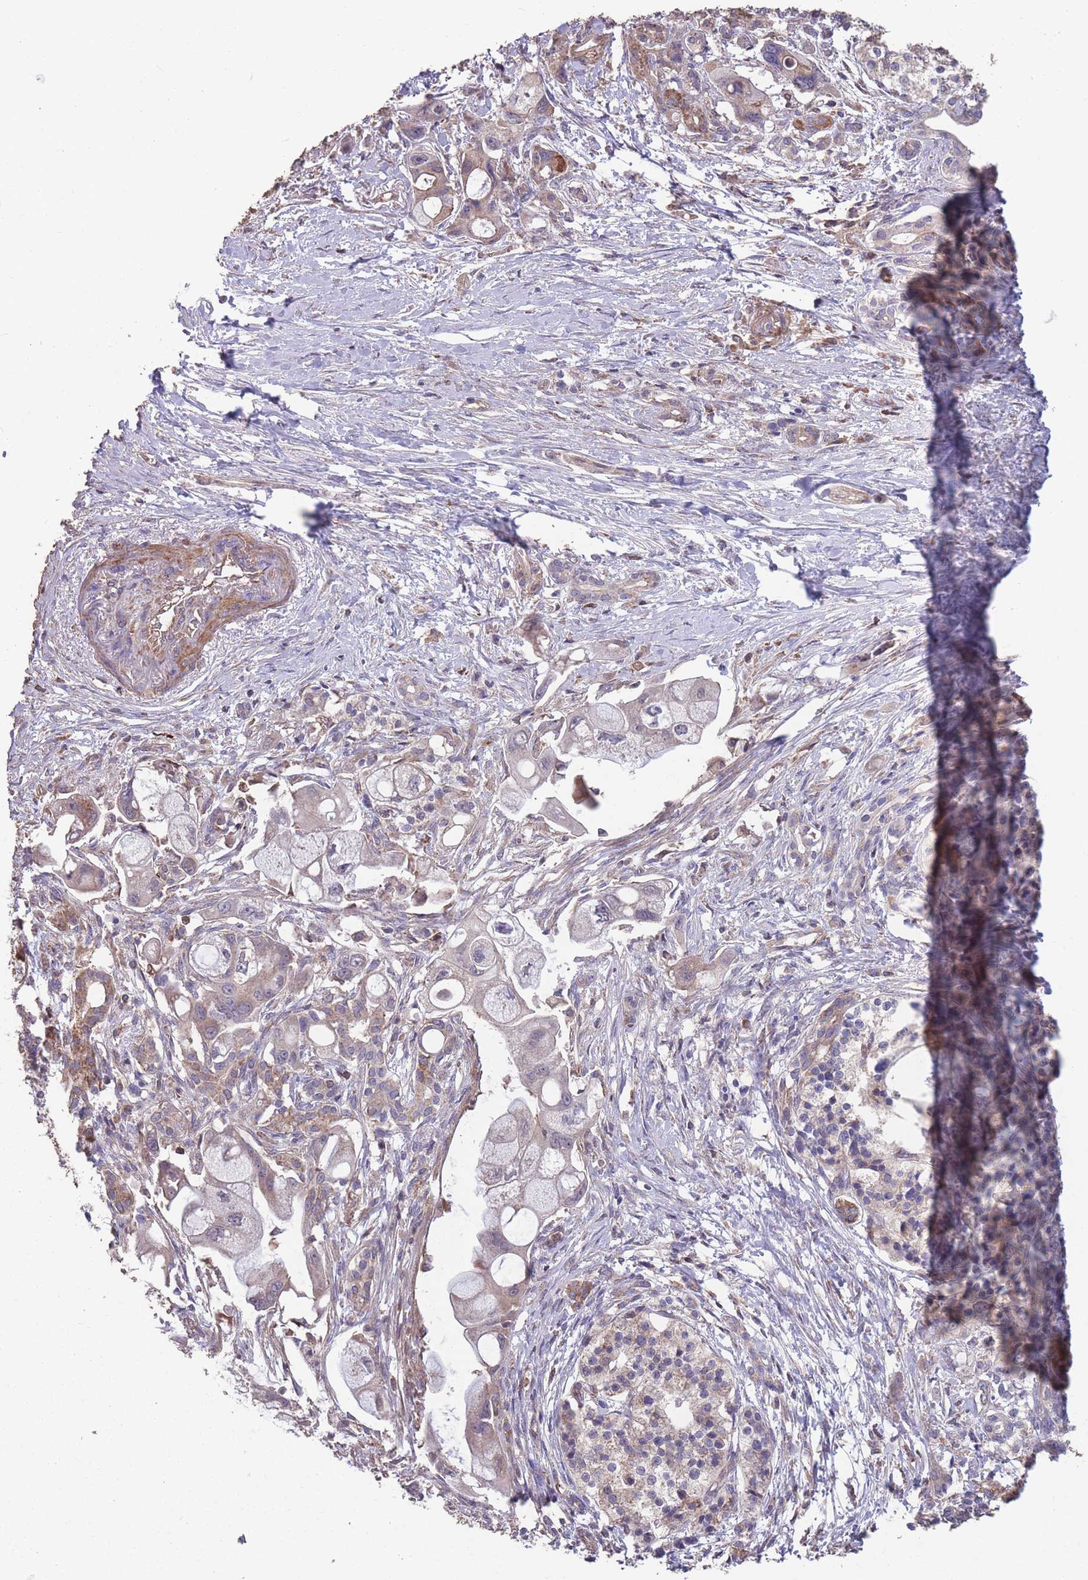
{"staining": {"intensity": "weak", "quantity": "<25%", "location": "cytoplasmic/membranous"}, "tissue": "pancreatic cancer", "cell_type": "Tumor cells", "image_type": "cancer", "snomed": [{"axis": "morphology", "description": "Adenocarcinoma, NOS"}, {"axis": "topography", "description": "Pancreas"}], "caption": "Pancreatic adenocarcinoma was stained to show a protein in brown. There is no significant expression in tumor cells.", "gene": "NUDT21", "patient": {"sex": "male", "age": 68}}